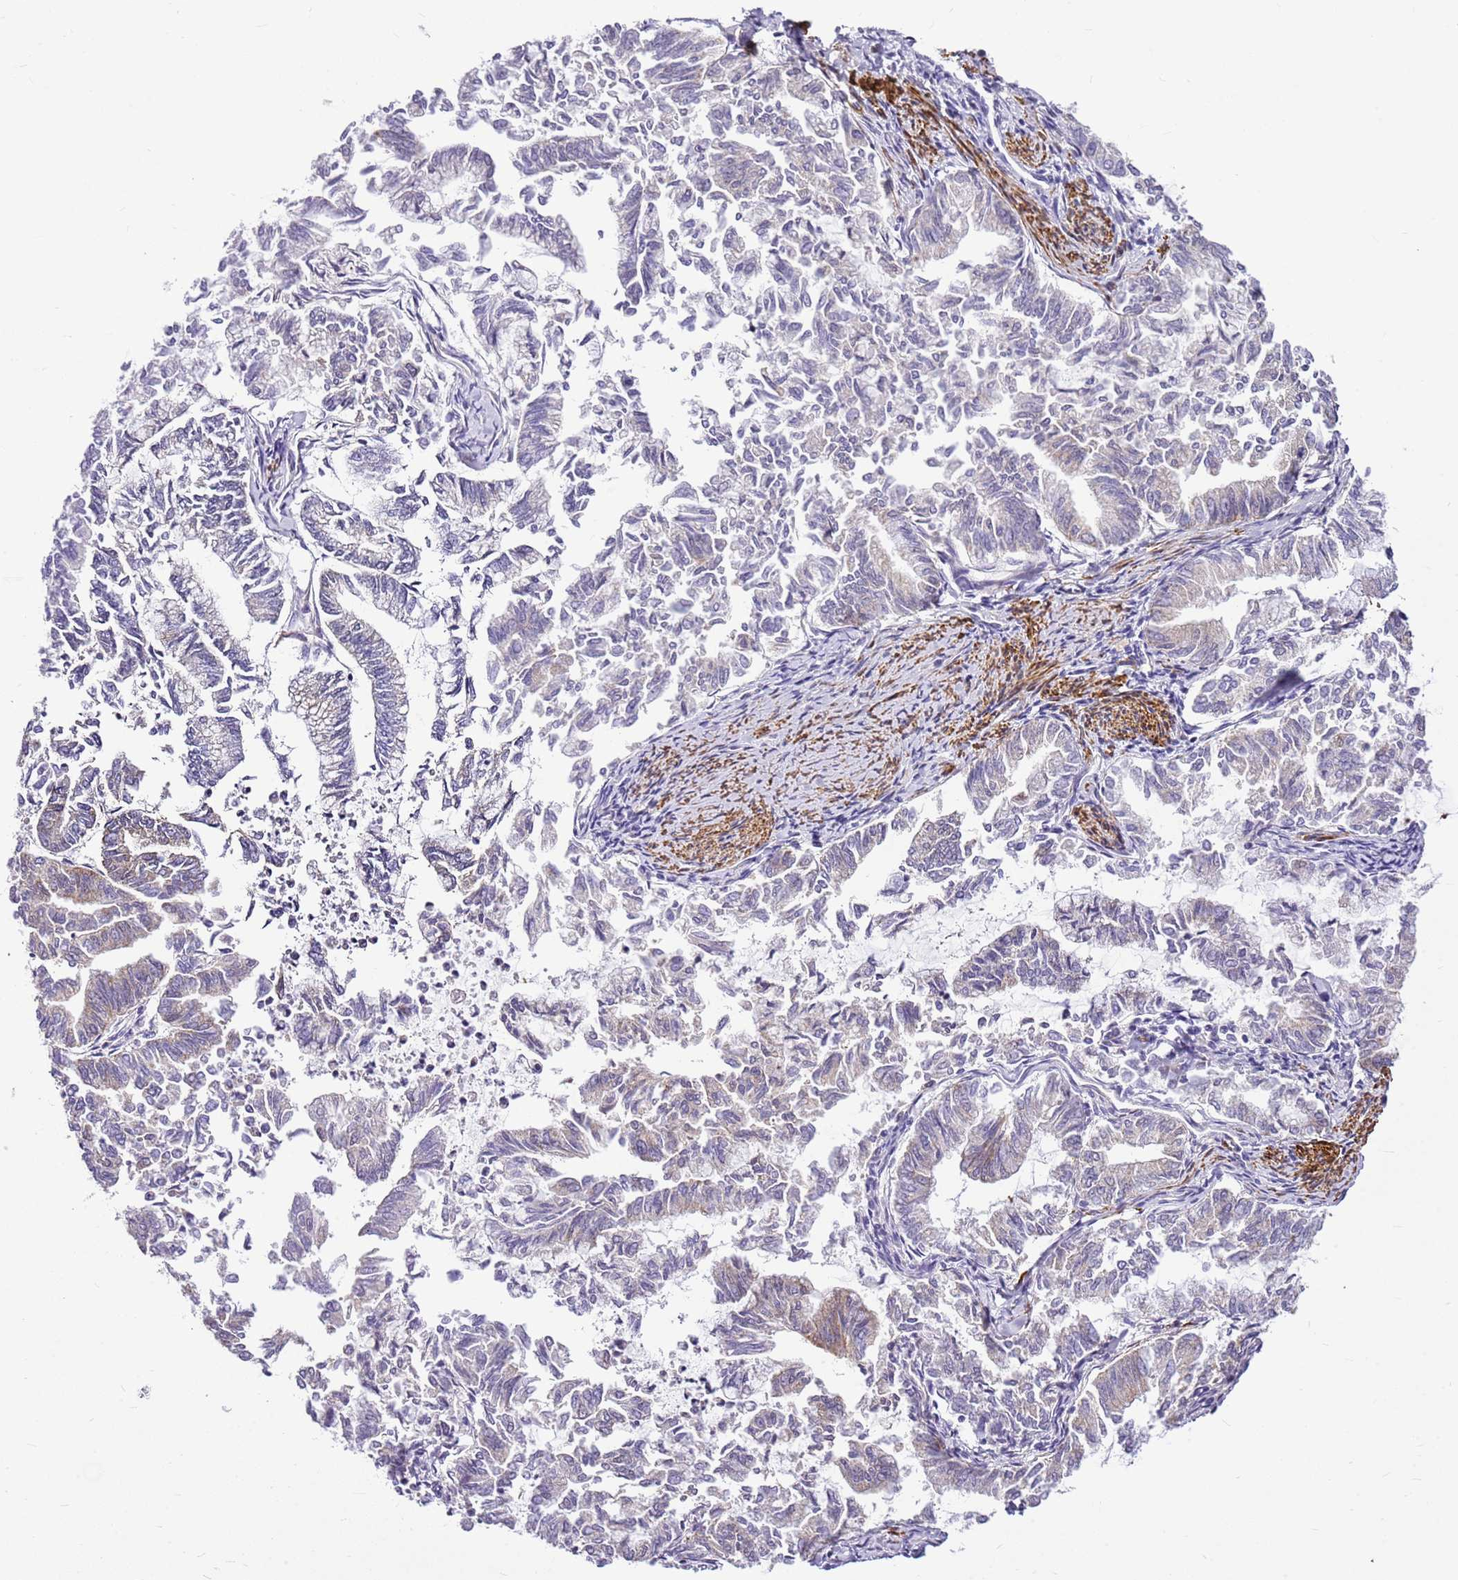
{"staining": {"intensity": "negative", "quantity": "none", "location": "none"}, "tissue": "endometrial cancer", "cell_type": "Tumor cells", "image_type": "cancer", "snomed": [{"axis": "morphology", "description": "Adenocarcinoma, NOS"}, {"axis": "topography", "description": "Endometrium"}], "caption": "The IHC micrograph has no significant positivity in tumor cells of endometrial cancer tissue.", "gene": "SMIM4", "patient": {"sex": "female", "age": 79}}